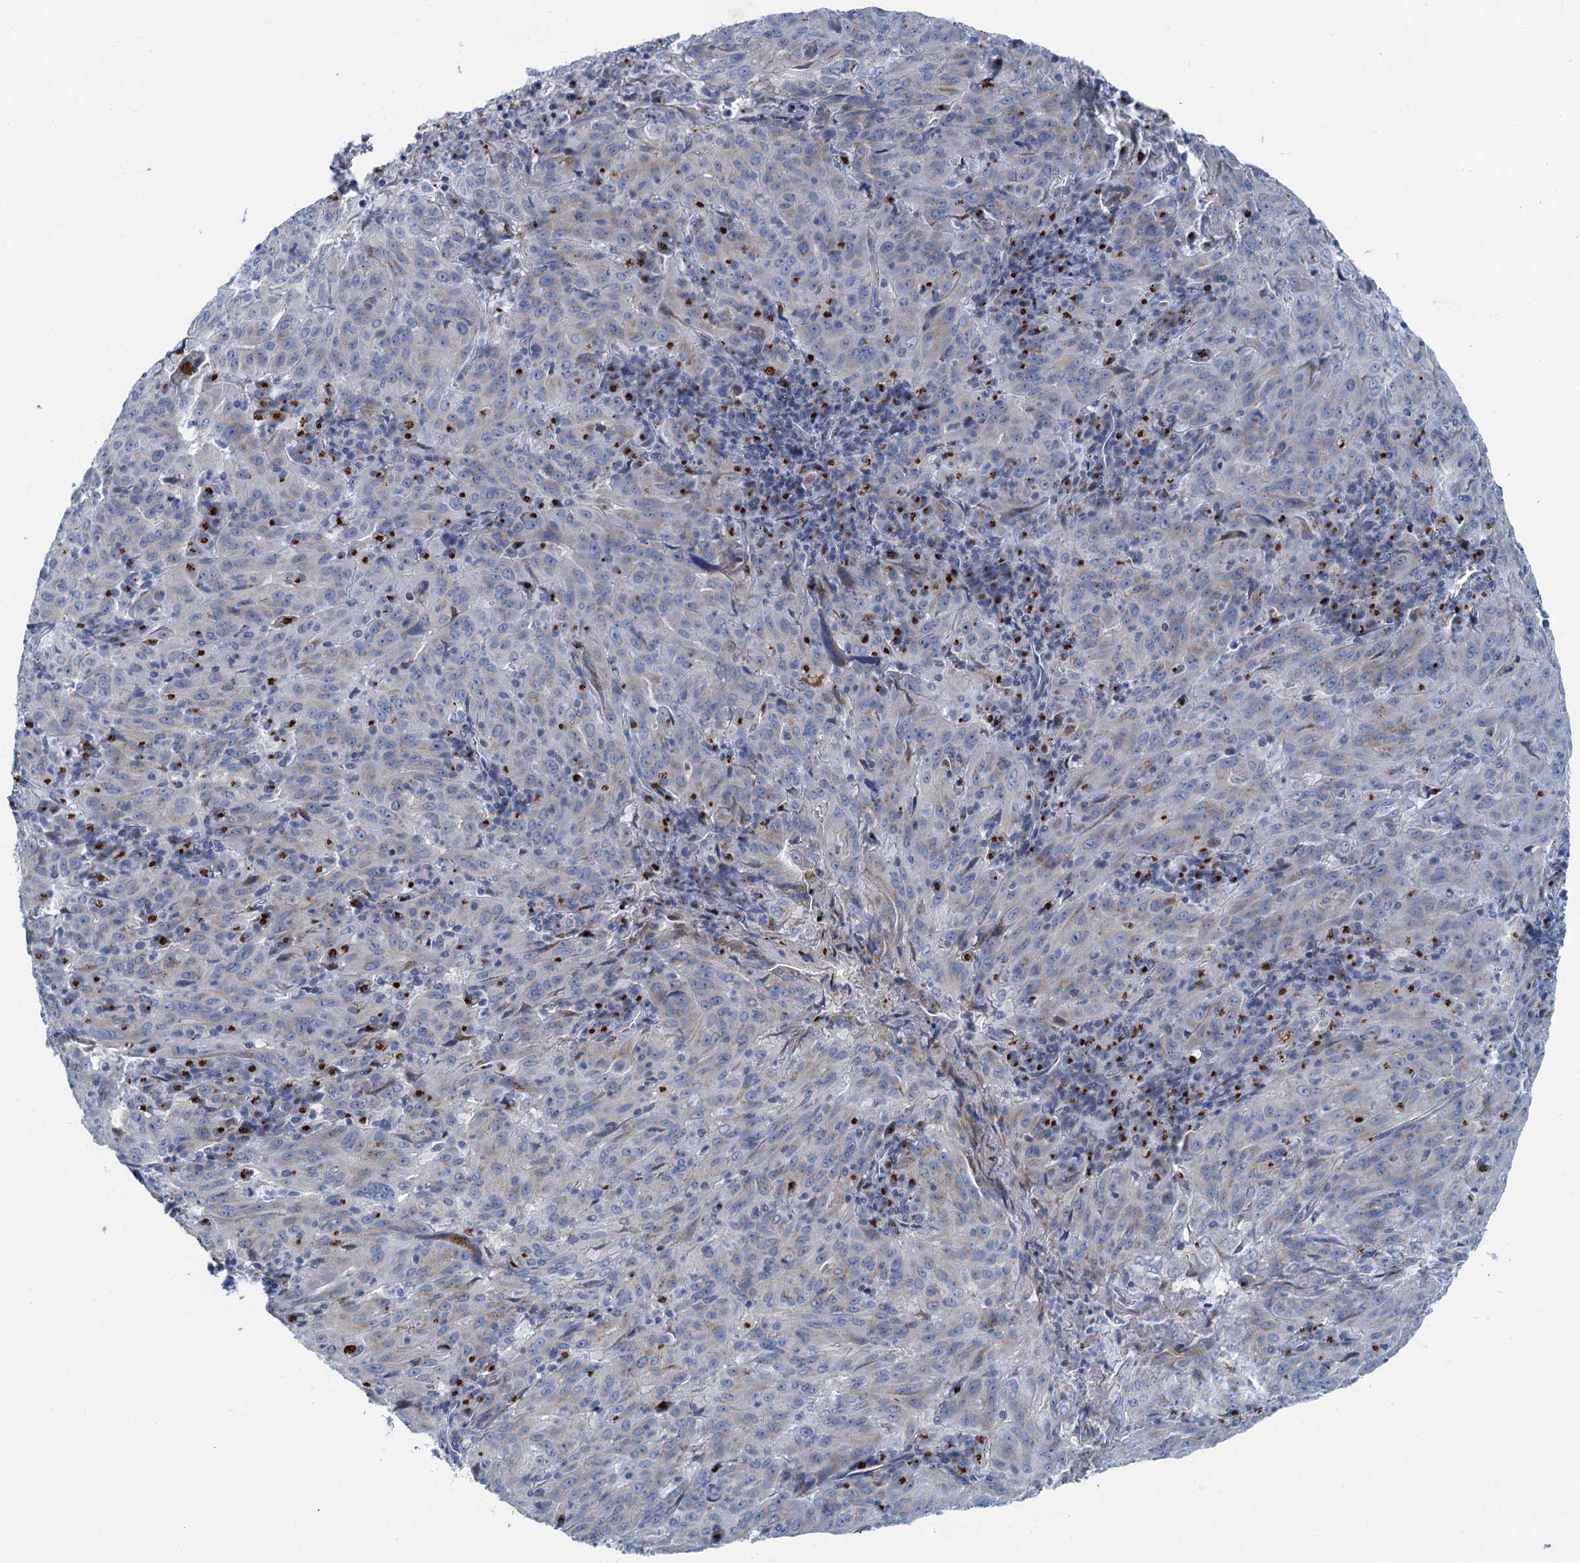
{"staining": {"intensity": "negative", "quantity": "none", "location": "none"}, "tissue": "pancreatic cancer", "cell_type": "Tumor cells", "image_type": "cancer", "snomed": [{"axis": "morphology", "description": "Adenocarcinoma, NOS"}, {"axis": "topography", "description": "Pancreas"}], "caption": "The histopathology image reveals no significant expression in tumor cells of pancreatic adenocarcinoma.", "gene": "LYPD3", "patient": {"sex": "male", "age": 63}}